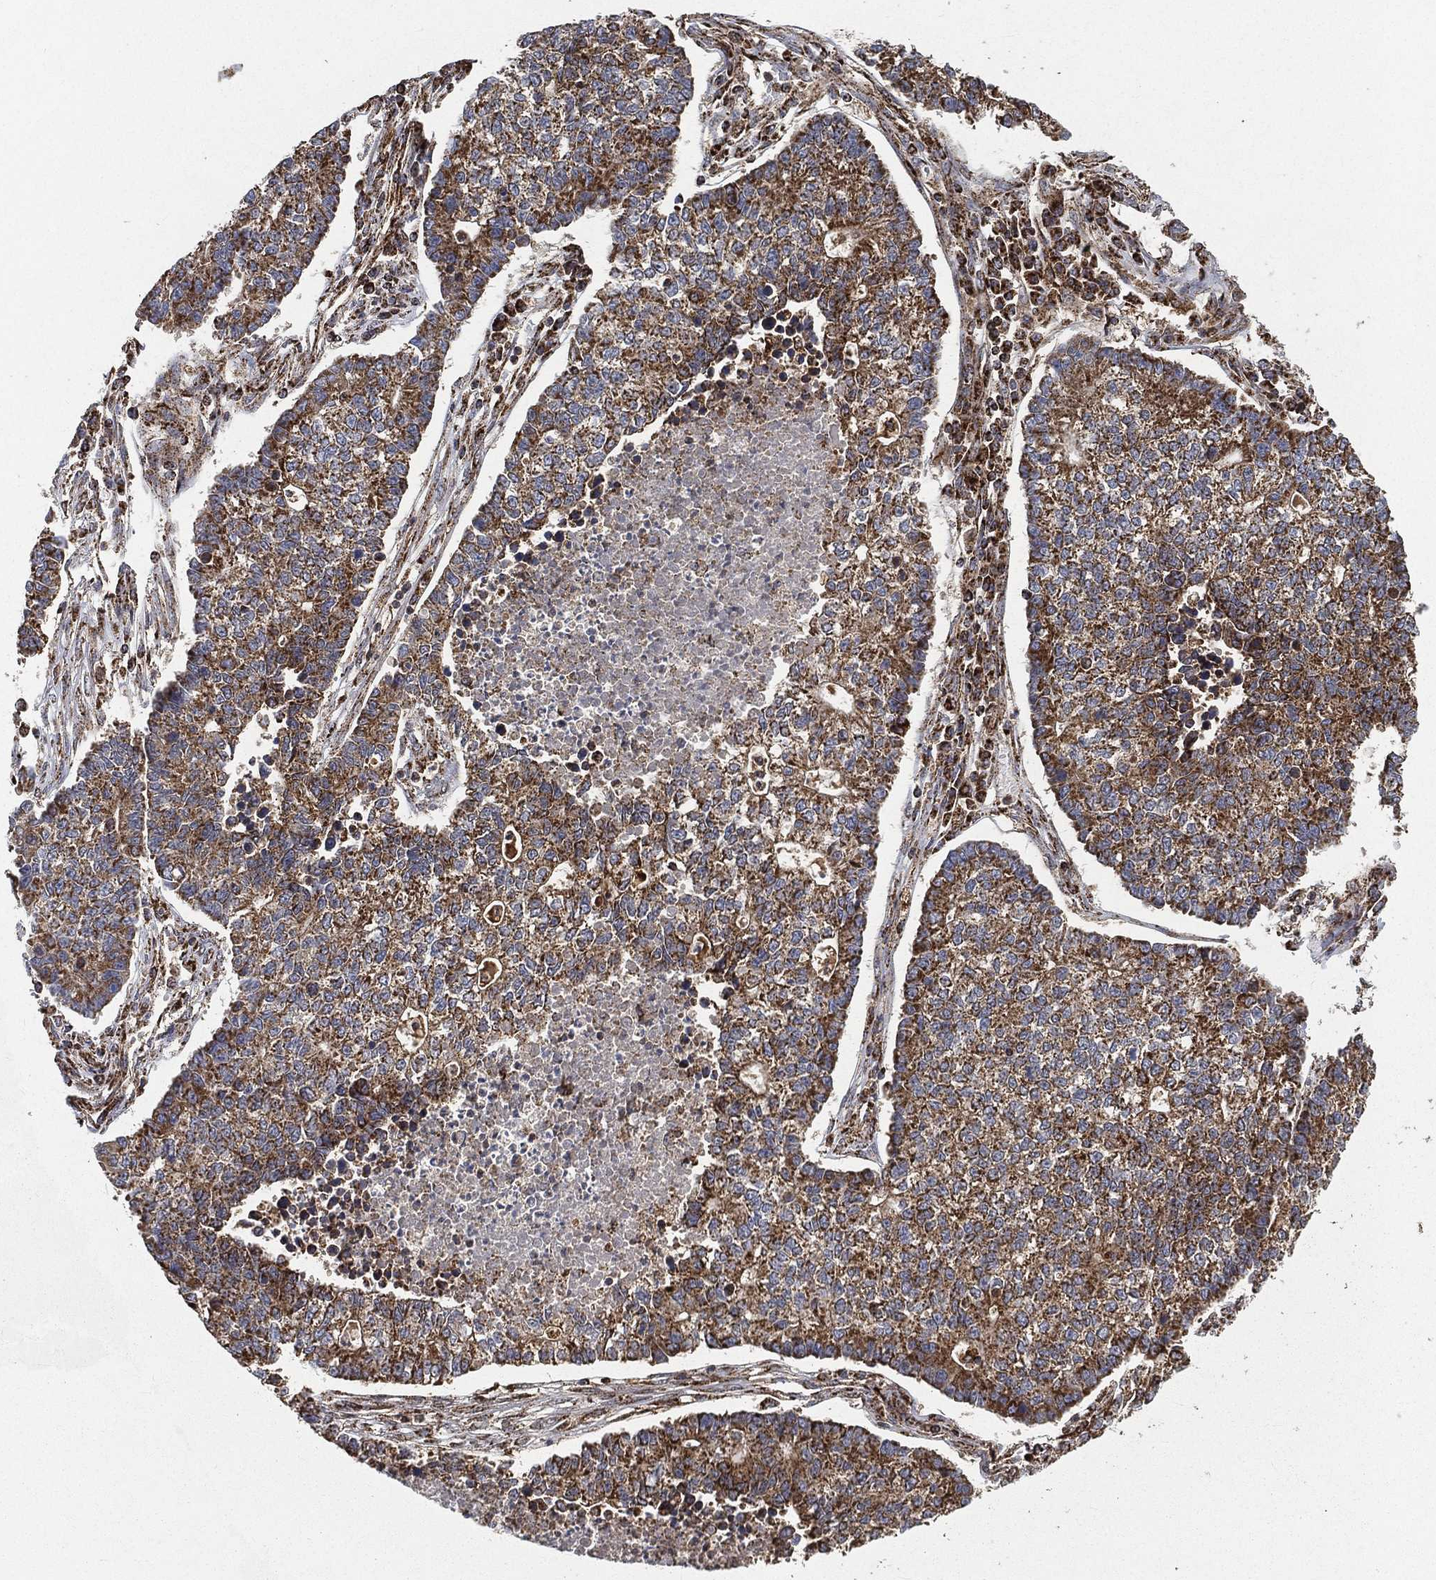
{"staining": {"intensity": "strong", "quantity": ">75%", "location": "cytoplasmic/membranous"}, "tissue": "lung cancer", "cell_type": "Tumor cells", "image_type": "cancer", "snomed": [{"axis": "morphology", "description": "Adenocarcinoma, NOS"}, {"axis": "topography", "description": "Lung"}], "caption": "Immunohistochemical staining of human lung cancer displays high levels of strong cytoplasmic/membranous protein staining in approximately >75% of tumor cells.", "gene": "SLC38A7", "patient": {"sex": "male", "age": 57}}